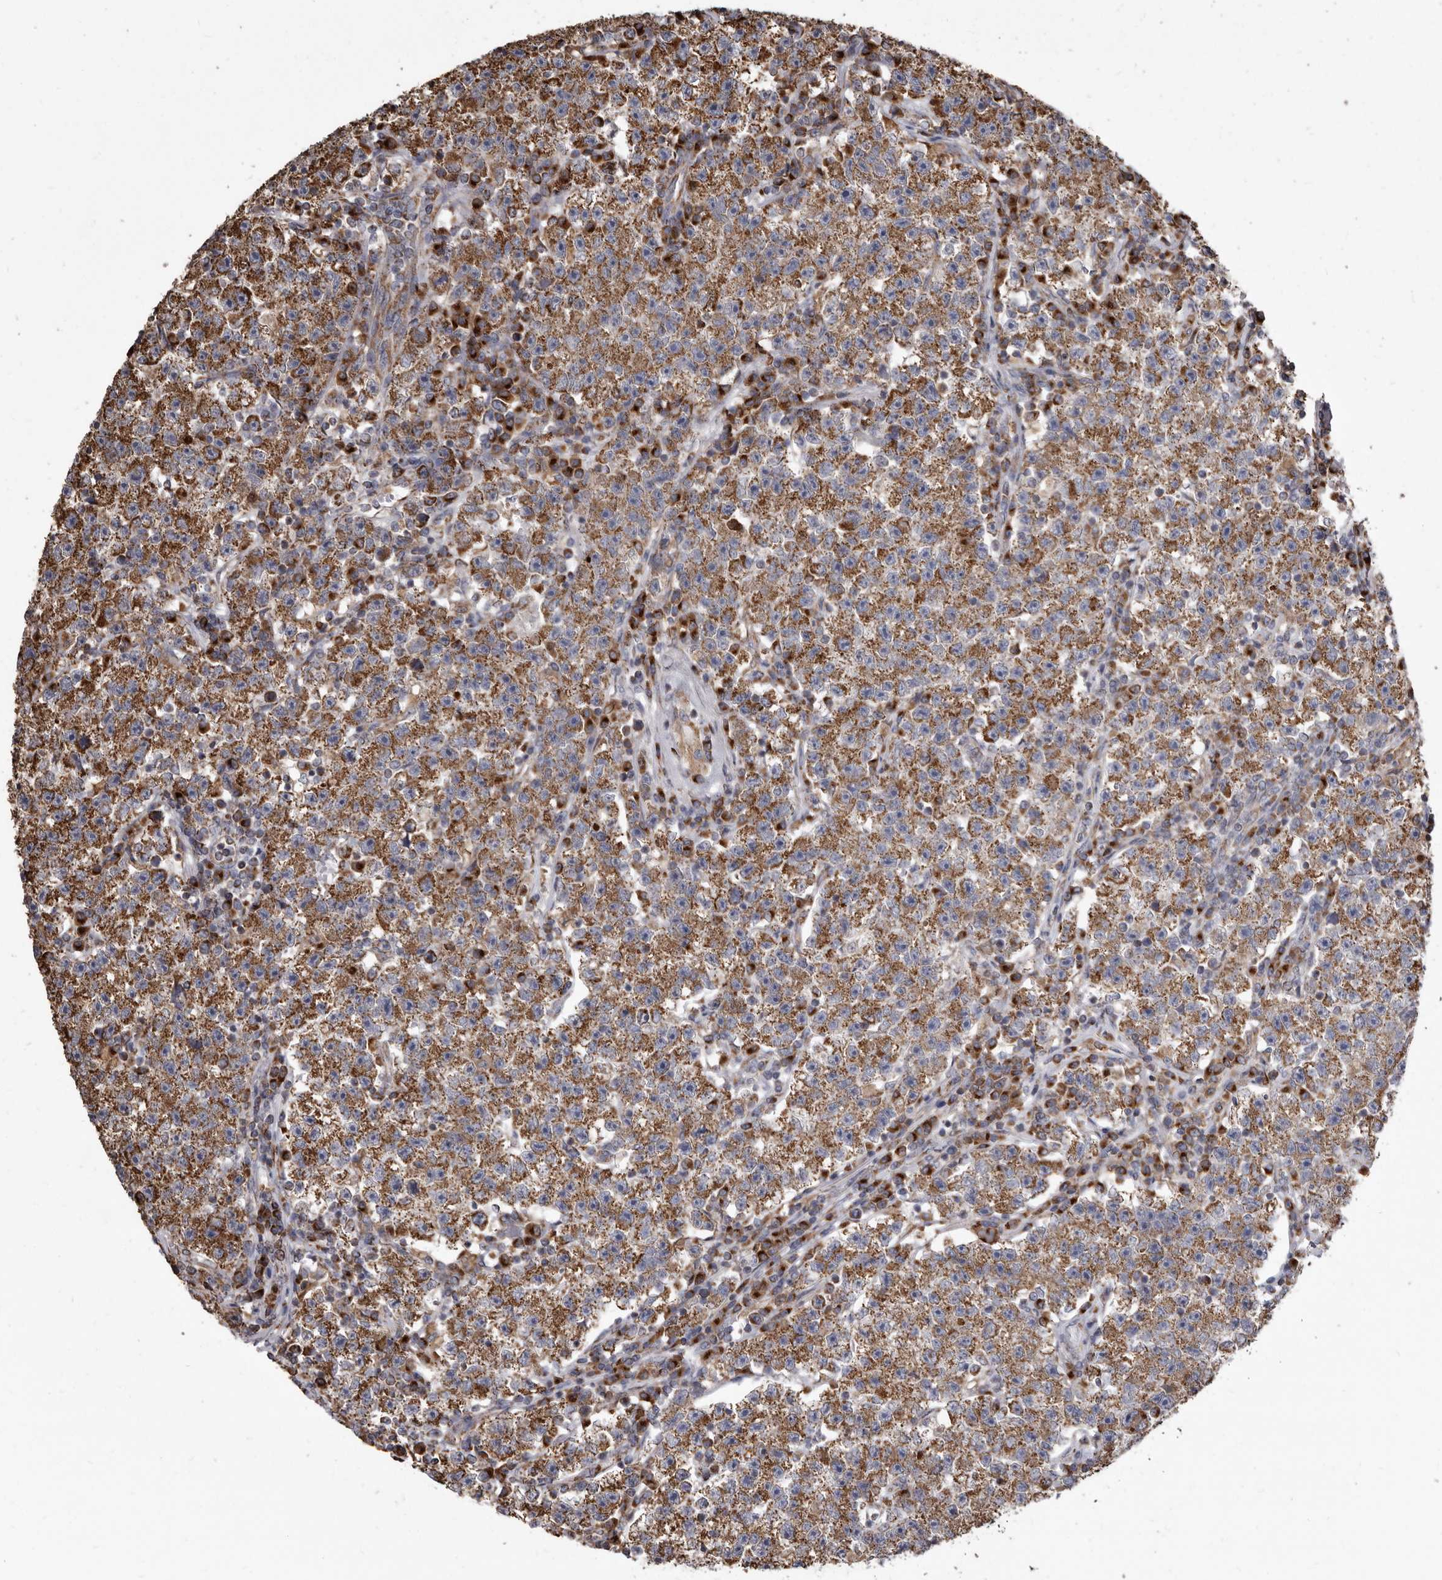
{"staining": {"intensity": "moderate", "quantity": ">75%", "location": "cytoplasmic/membranous"}, "tissue": "testis cancer", "cell_type": "Tumor cells", "image_type": "cancer", "snomed": [{"axis": "morphology", "description": "Seminoma, NOS"}, {"axis": "topography", "description": "Testis"}], "caption": "IHC photomicrograph of neoplastic tissue: human testis cancer stained using immunohistochemistry (IHC) exhibits medium levels of moderate protein expression localized specifically in the cytoplasmic/membranous of tumor cells, appearing as a cytoplasmic/membranous brown color.", "gene": "CDK5RAP3", "patient": {"sex": "male", "age": 22}}